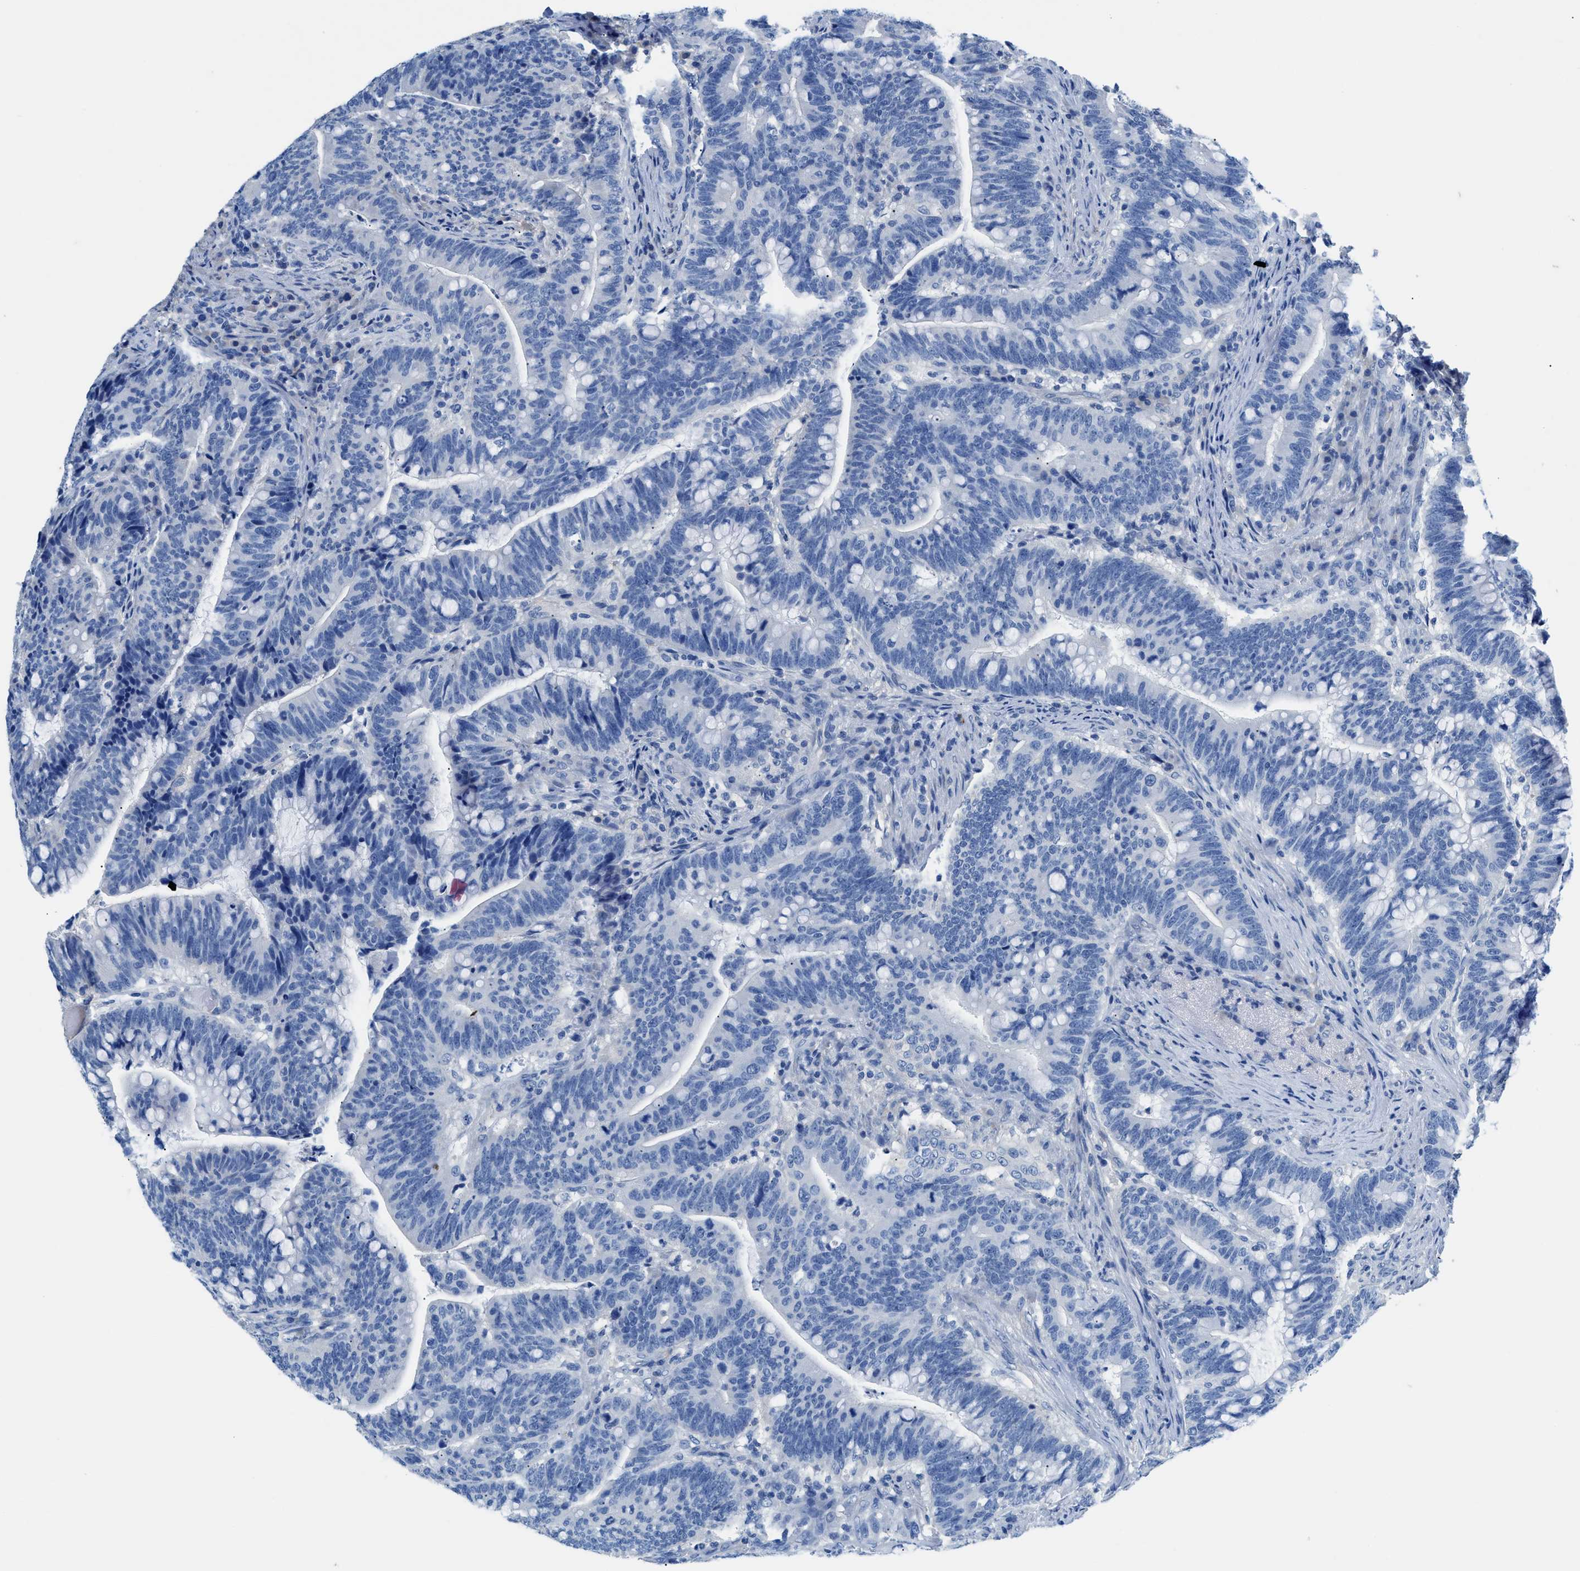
{"staining": {"intensity": "negative", "quantity": "none", "location": "none"}, "tissue": "colorectal cancer", "cell_type": "Tumor cells", "image_type": "cancer", "snomed": [{"axis": "morphology", "description": "Normal tissue, NOS"}, {"axis": "morphology", "description": "Adenocarcinoma, NOS"}, {"axis": "topography", "description": "Colon"}], "caption": "Tumor cells are negative for protein expression in human colorectal cancer (adenocarcinoma).", "gene": "SLC10A6", "patient": {"sex": "female", "age": 66}}